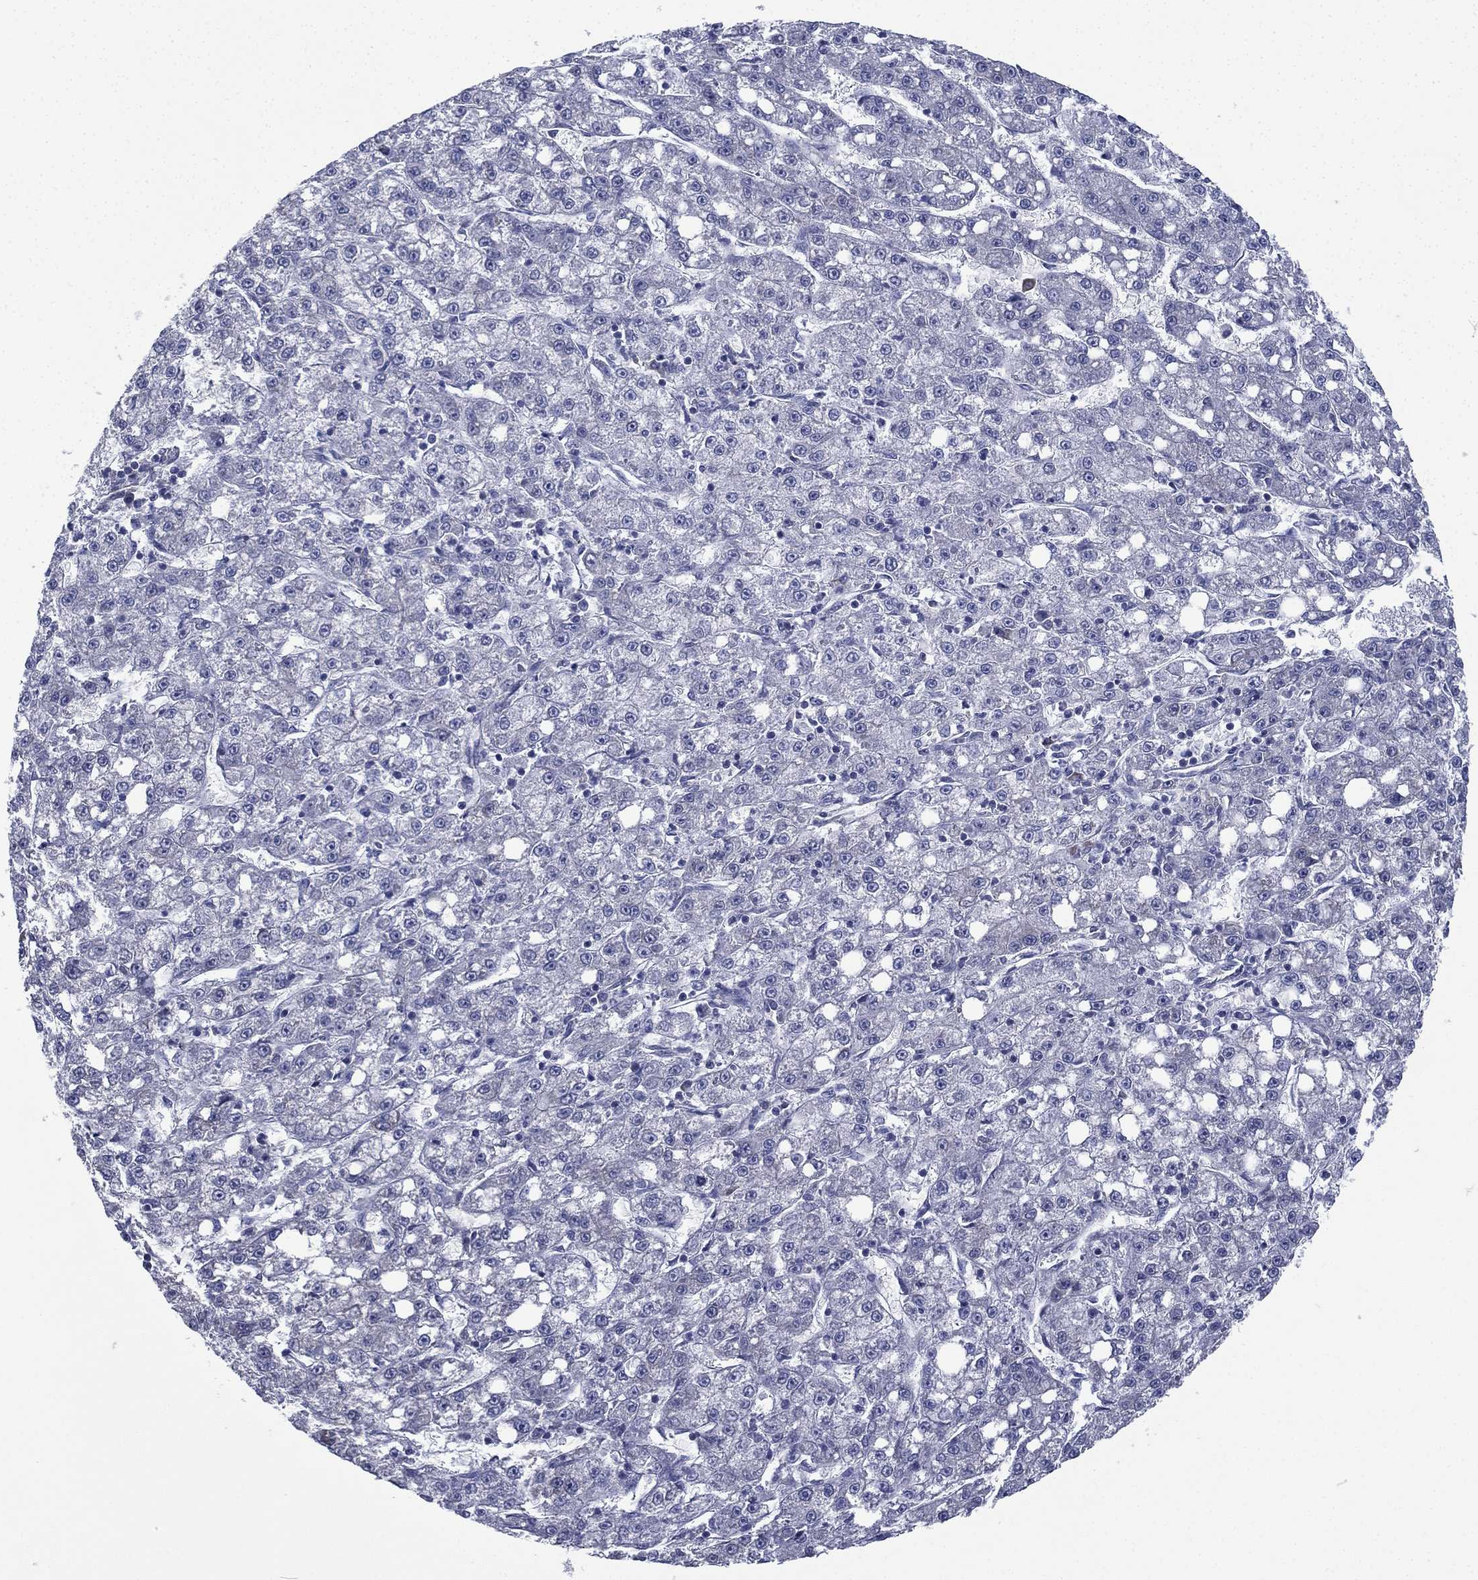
{"staining": {"intensity": "negative", "quantity": "none", "location": "none"}, "tissue": "liver cancer", "cell_type": "Tumor cells", "image_type": "cancer", "snomed": [{"axis": "morphology", "description": "Carcinoma, Hepatocellular, NOS"}, {"axis": "topography", "description": "Liver"}], "caption": "There is no significant expression in tumor cells of liver cancer. (DAB (3,3'-diaminobenzidine) immunohistochemistry with hematoxylin counter stain).", "gene": "FARSA", "patient": {"sex": "female", "age": 65}}